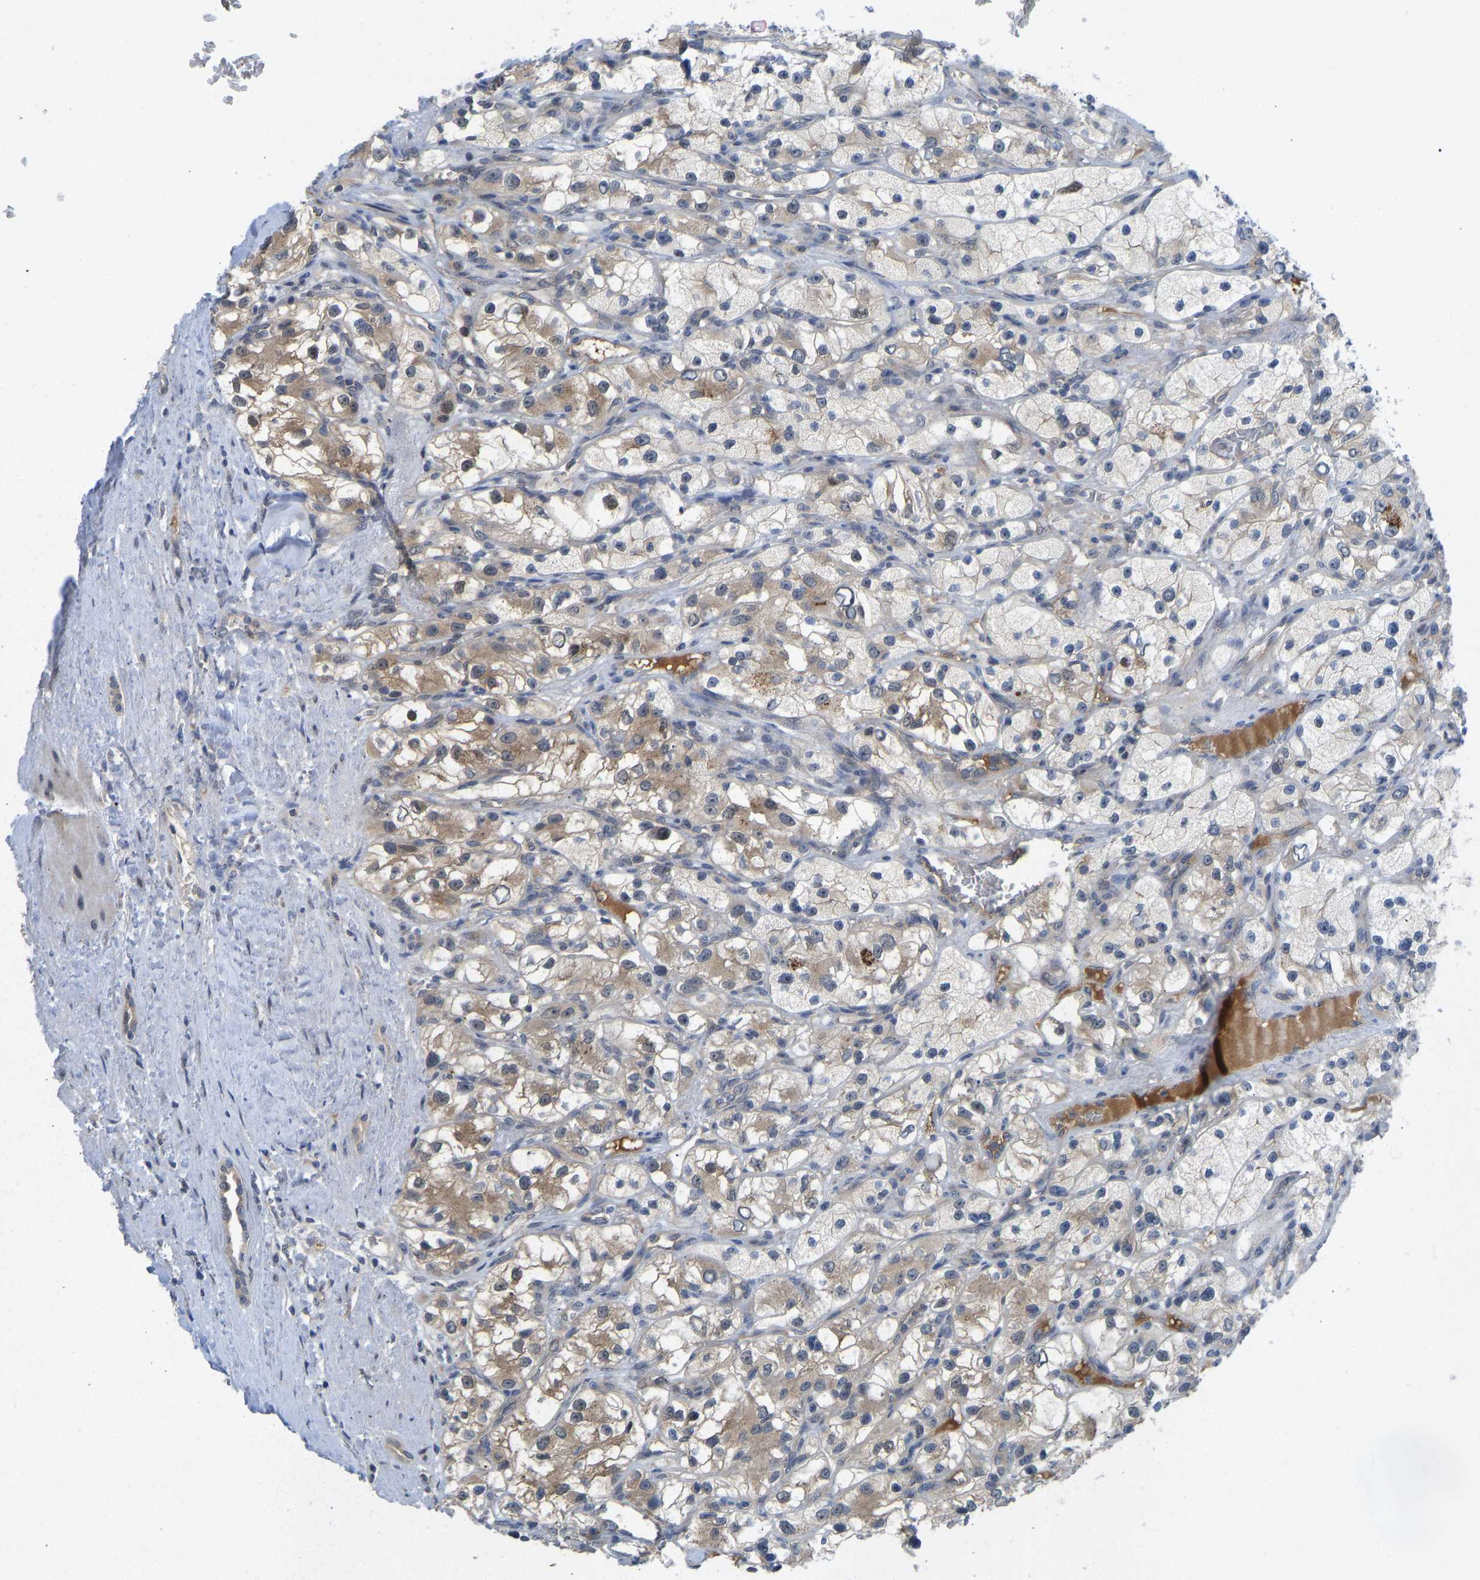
{"staining": {"intensity": "strong", "quantity": "<25%", "location": "cytoplasmic/membranous"}, "tissue": "renal cancer", "cell_type": "Tumor cells", "image_type": "cancer", "snomed": [{"axis": "morphology", "description": "Adenocarcinoma, NOS"}, {"axis": "topography", "description": "Kidney"}], "caption": "Human renal cancer (adenocarcinoma) stained with a brown dye demonstrates strong cytoplasmic/membranous positive expression in approximately <25% of tumor cells.", "gene": "ZNF251", "patient": {"sex": "female", "age": 57}}